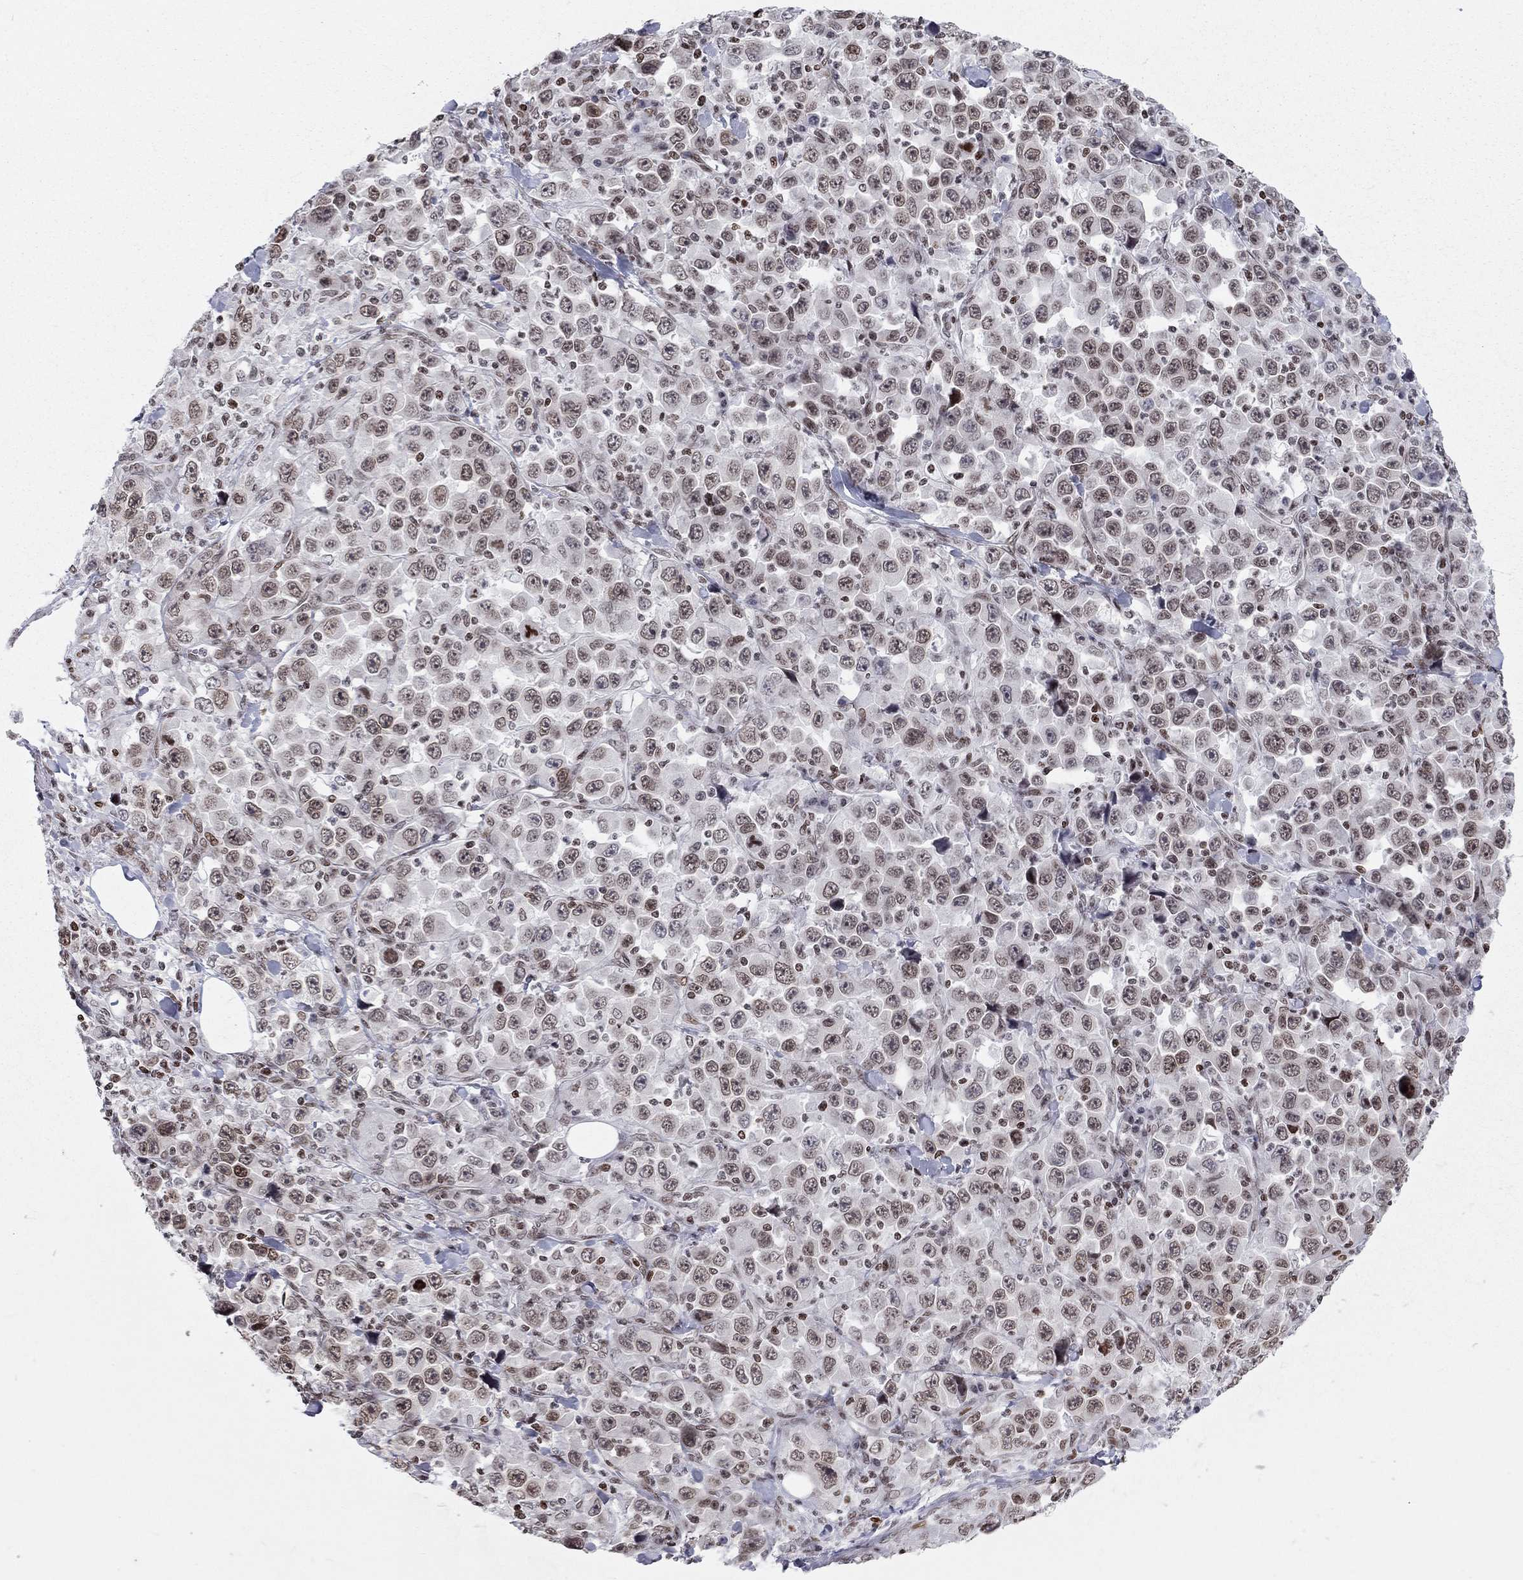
{"staining": {"intensity": "weak", "quantity": "<25%", "location": "nuclear"}, "tissue": "stomach cancer", "cell_type": "Tumor cells", "image_type": "cancer", "snomed": [{"axis": "morphology", "description": "Normal tissue, NOS"}, {"axis": "morphology", "description": "Adenocarcinoma, NOS"}, {"axis": "topography", "description": "Stomach, upper"}, {"axis": "topography", "description": "Stomach"}], "caption": "This photomicrograph is of adenocarcinoma (stomach) stained with immunohistochemistry to label a protein in brown with the nuclei are counter-stained blue. There is no staining in tumor cells.", "gene": "H2AX", "patient": {"sex": "male", "age": 59}}